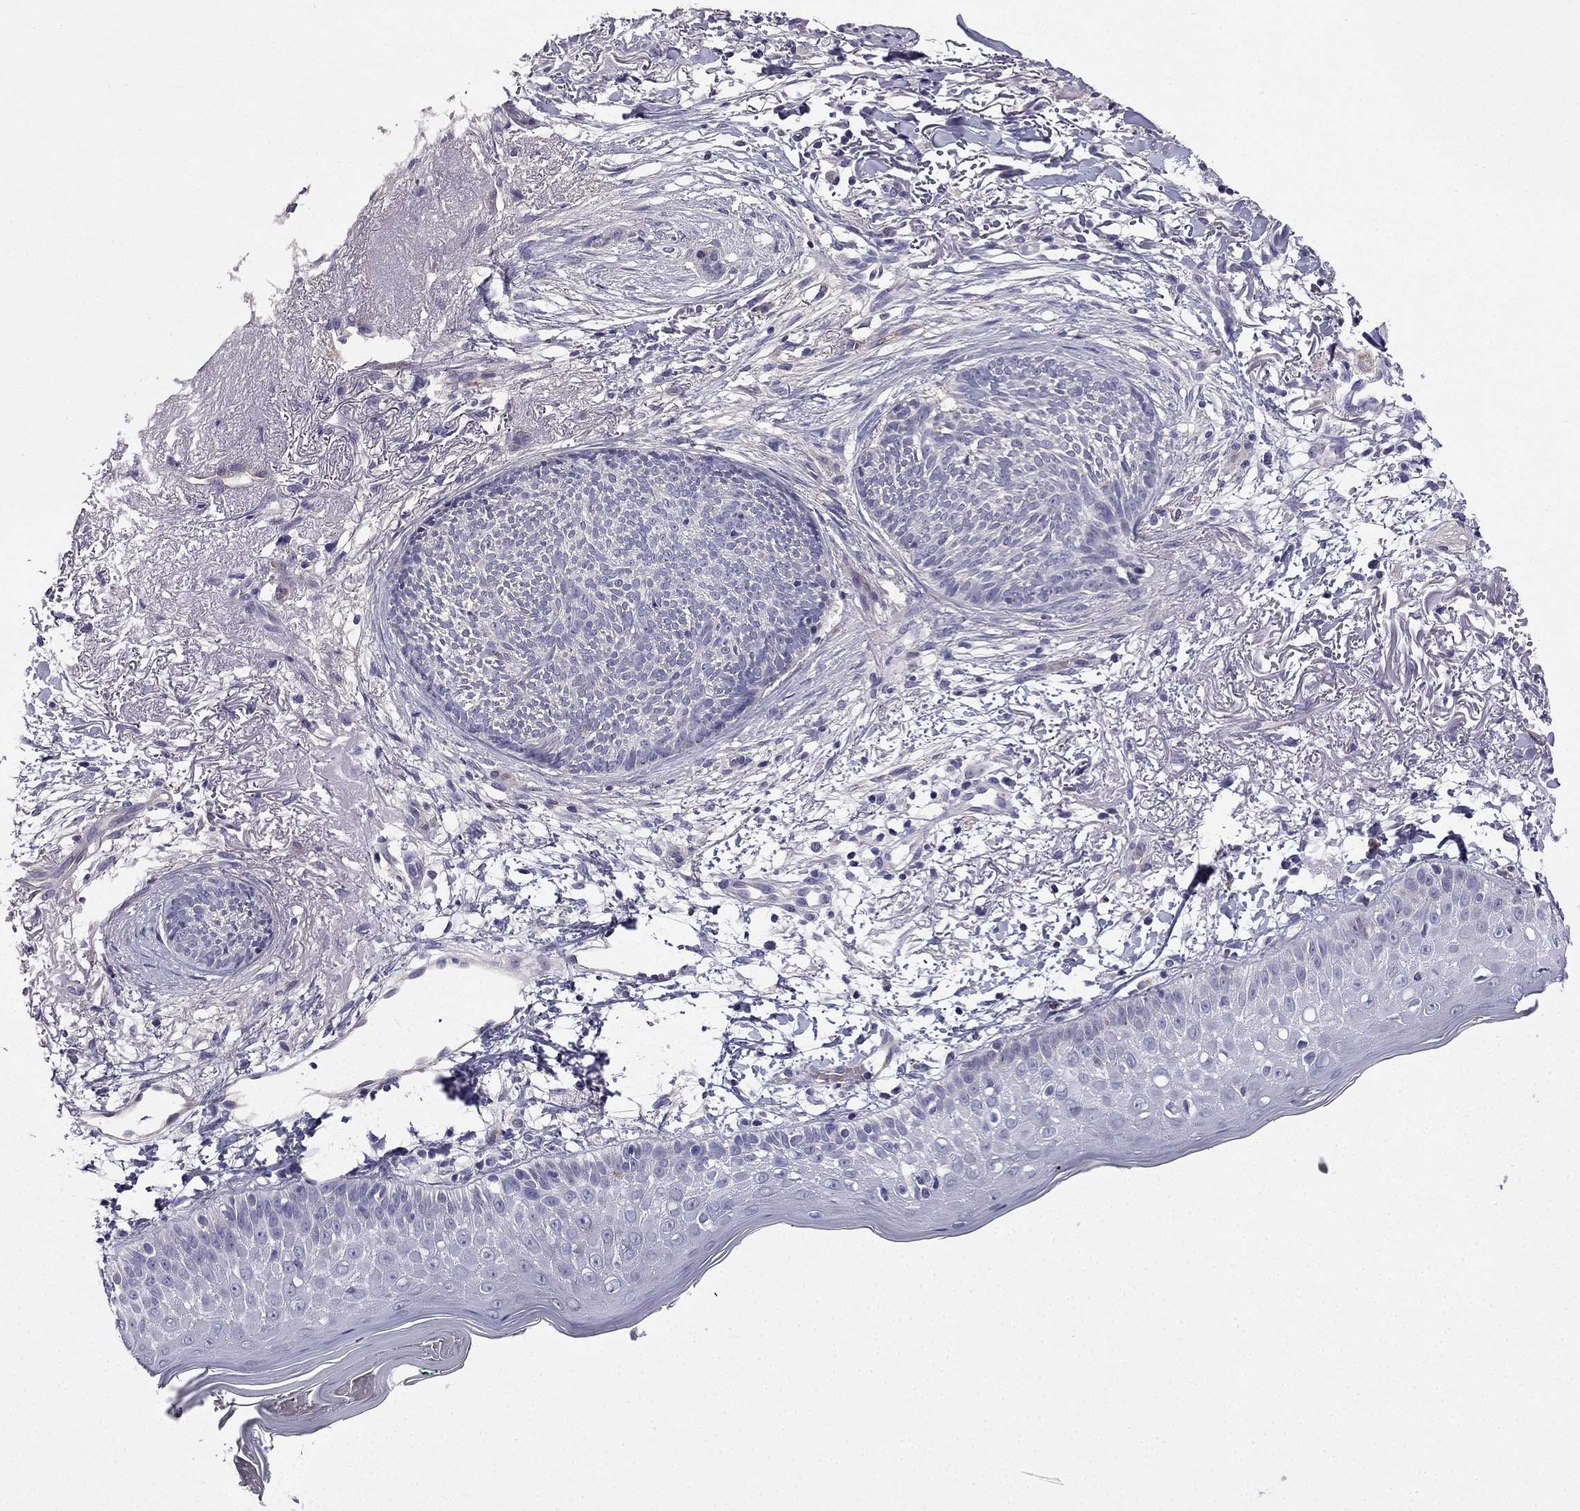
{"staining": {"intensity": "negative", "quantity": "none", "location": "none"}, "tissue": "skin cancer", "cell_type": "Tumor cells", "image_type": "cancer", "snomed": [{"axis": "morphology", "description": "Normal tissue, NOS"}, {"axis": "morphology", "description": "Basal cell carcinoma"}, {"axis": "topography", "description": "Skin"}], "caption": "IHC of basal cell carcinoma (skin) exhibits no staining in tumor cells. The staining was performed using DAB (3,3'-diaminobenzidine) to visualize the protein expression in brown, while the nuclei were stained in blue with hematoxylin (Magnification: 20x).", "gene": "SLC6A2", "patient": {"sex": "male", "age": 84}}